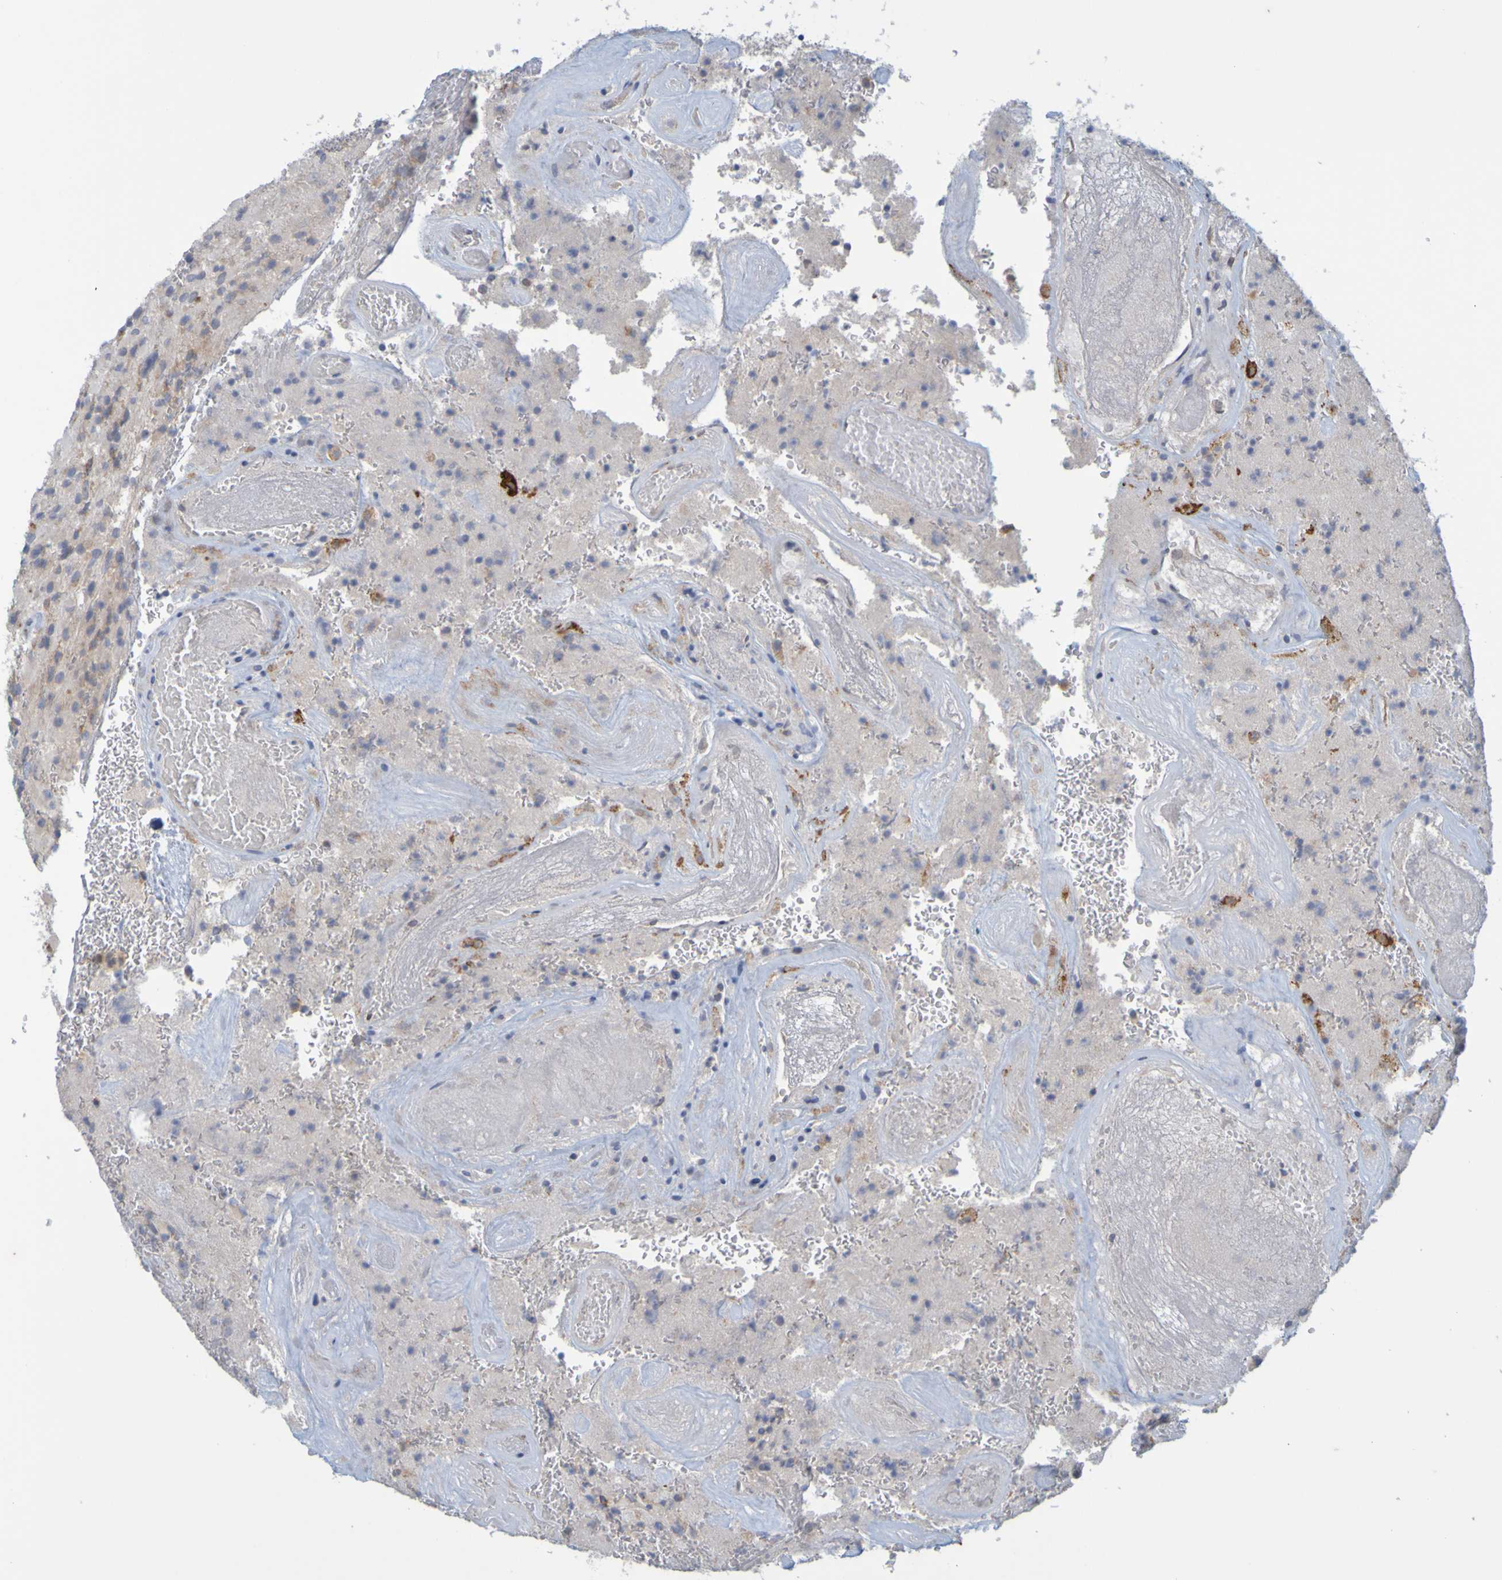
{"staining": {"intensity": "moderate", "quantity": "25%-75%", "location": "cytoplasmic/membranous"}, "tissue": "glioma", "cell_type": "Tumor cells", "image_type": "cancer", "snomed": [{"axis": "morphology", "description": "Glioma, malignant, High grade"}, {"axis": "topography", "description": "Brain"}], "caption": "Approximately 25%-75% of tumor cells in human glioma display moderate cytoplasmic/membranous protein staining as visualized by brown immunohistochemical staining.", "gene": "MOGS", "patient": {"sex": "male", "age": 71}}